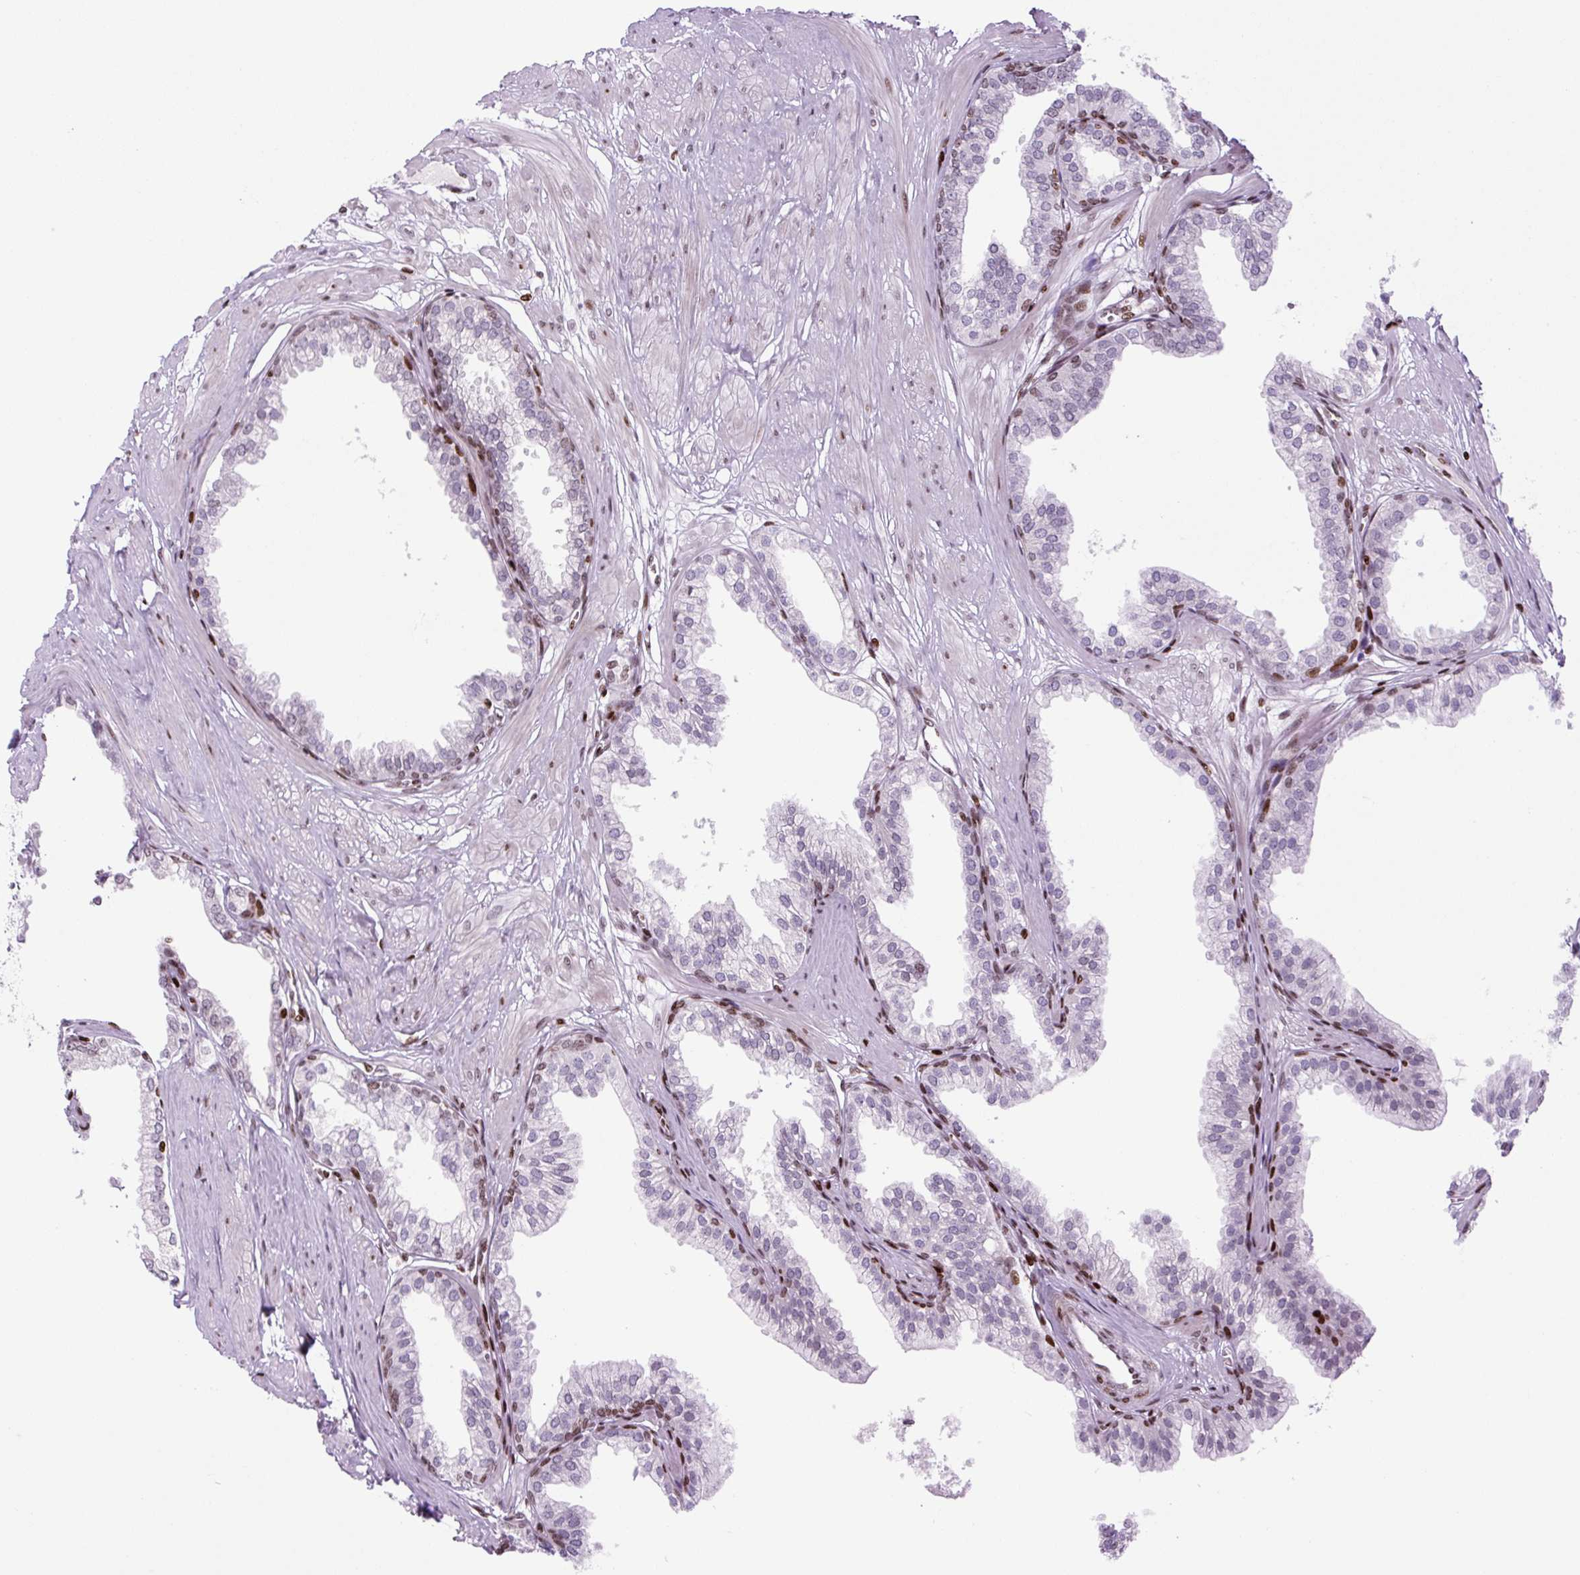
{"staining": {"intensity": "strong", "quantity": "<25%", "location": "nuclear"}, "tissue": "prostate", "cell_type": "Glandular cells", "image_type": "normal", "snomed": [{"axis": "morphology", "description": "Normal tissue, NOS"}, {"axis": "topography", "description": "Prostate"}, {"axis": "topography", "description": "Peripheral nerve tissue"}], "caption": "About <25% of glandular cells in benign human prostate exhibit strong nuclear protein expression as visualized by brown immunohistochemical staining.", "gene": "H1", "patient": {"sex": "male", "age": 55}}